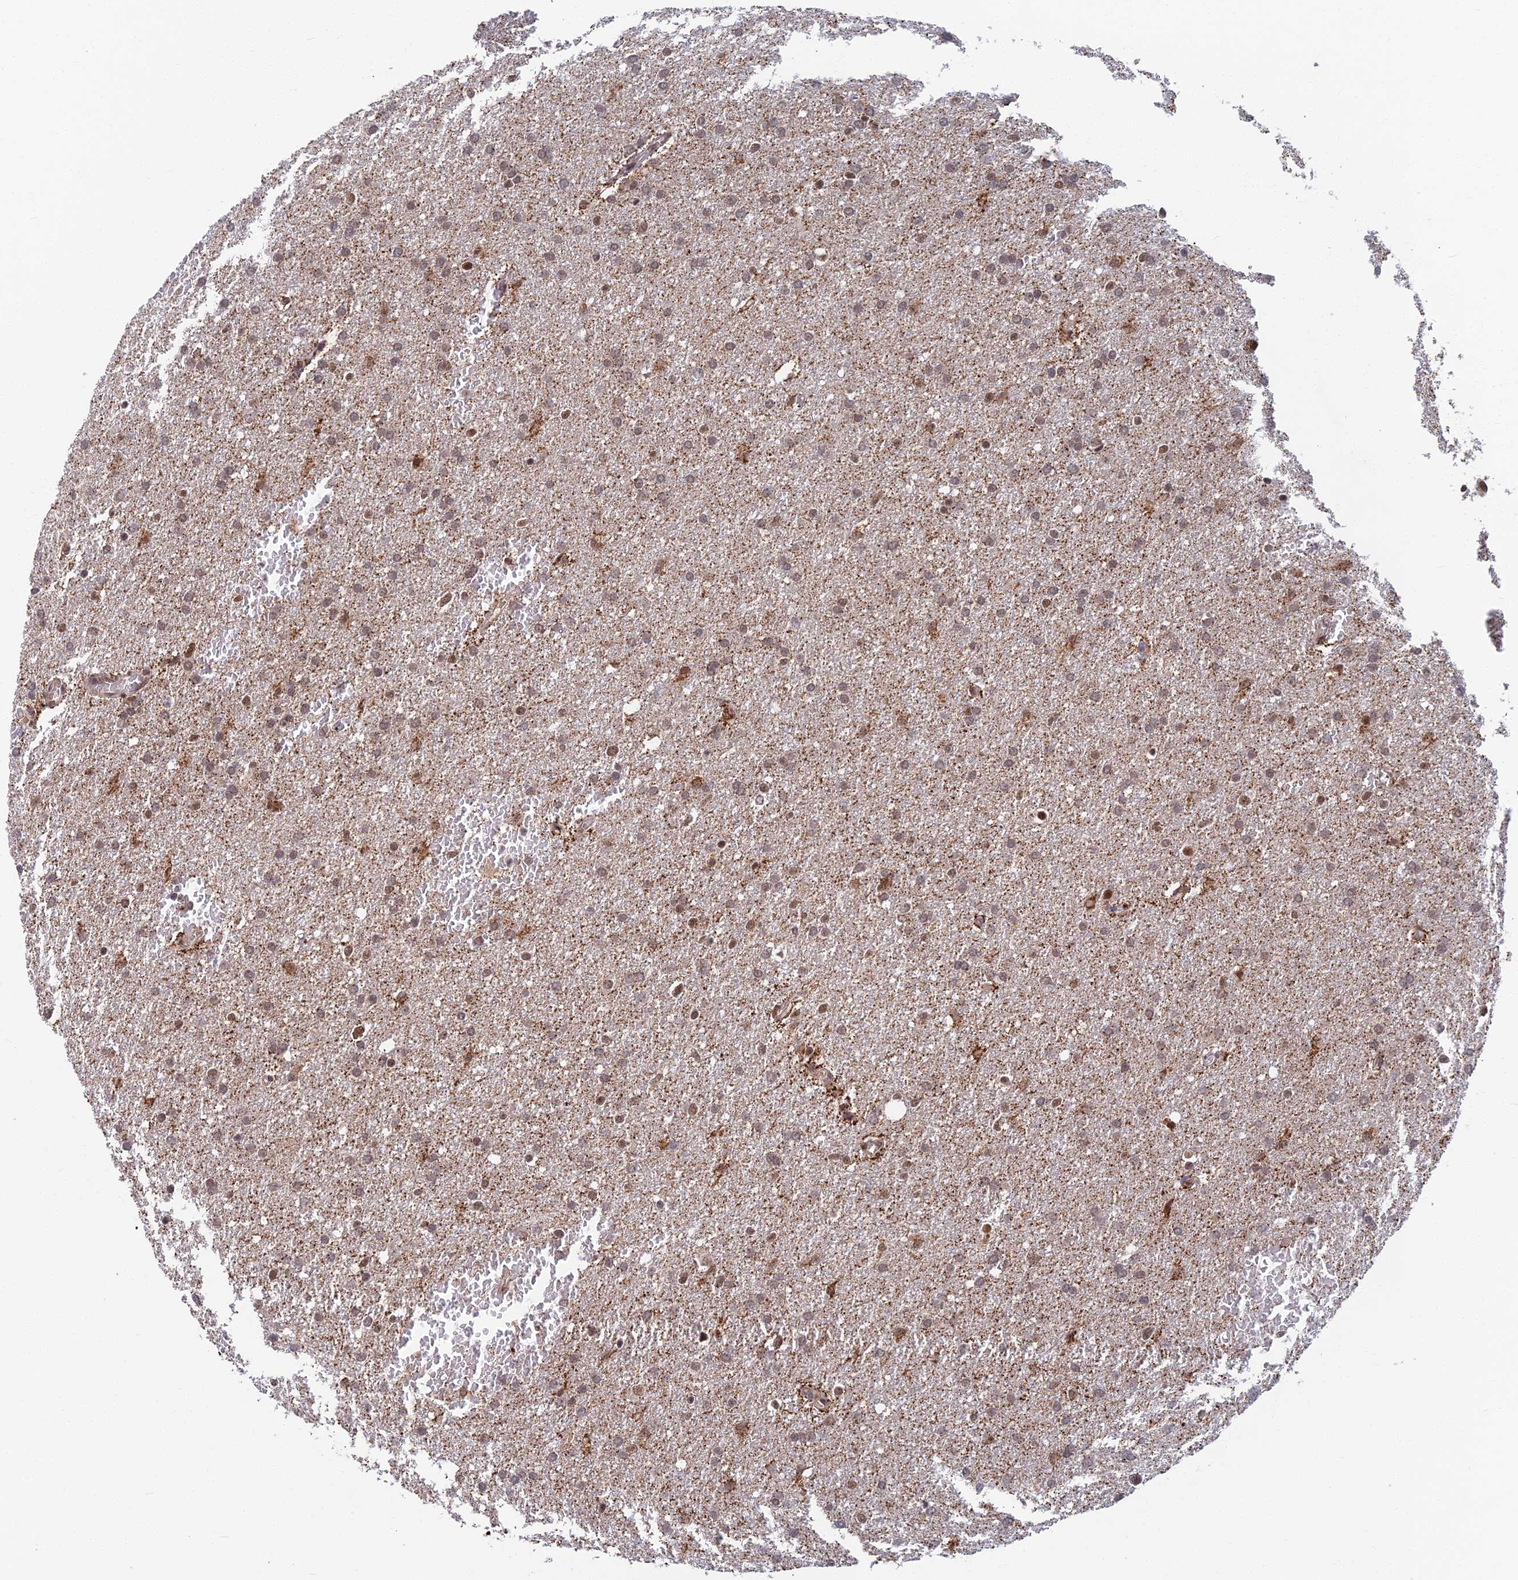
{"staining": {"intensity": "weak", "quantity": "25%-75%", "location": "nuclear"}, "tissue": "glioma", "cell_type": "Tumor cells", "image_type": "cancer", "snomed": [{"axis": "morphology", "description": "Glioma, malignant, High grade"}, {"axis": "topography", "description": "Cerebral cortex"}], "caption": "A brown stain labels weak nuclear positivity of a protein in human malignant glioma (high-grade) tumor cells.", "gene": "TCEA2", "patient": {"sex": "female", "age": 36}}